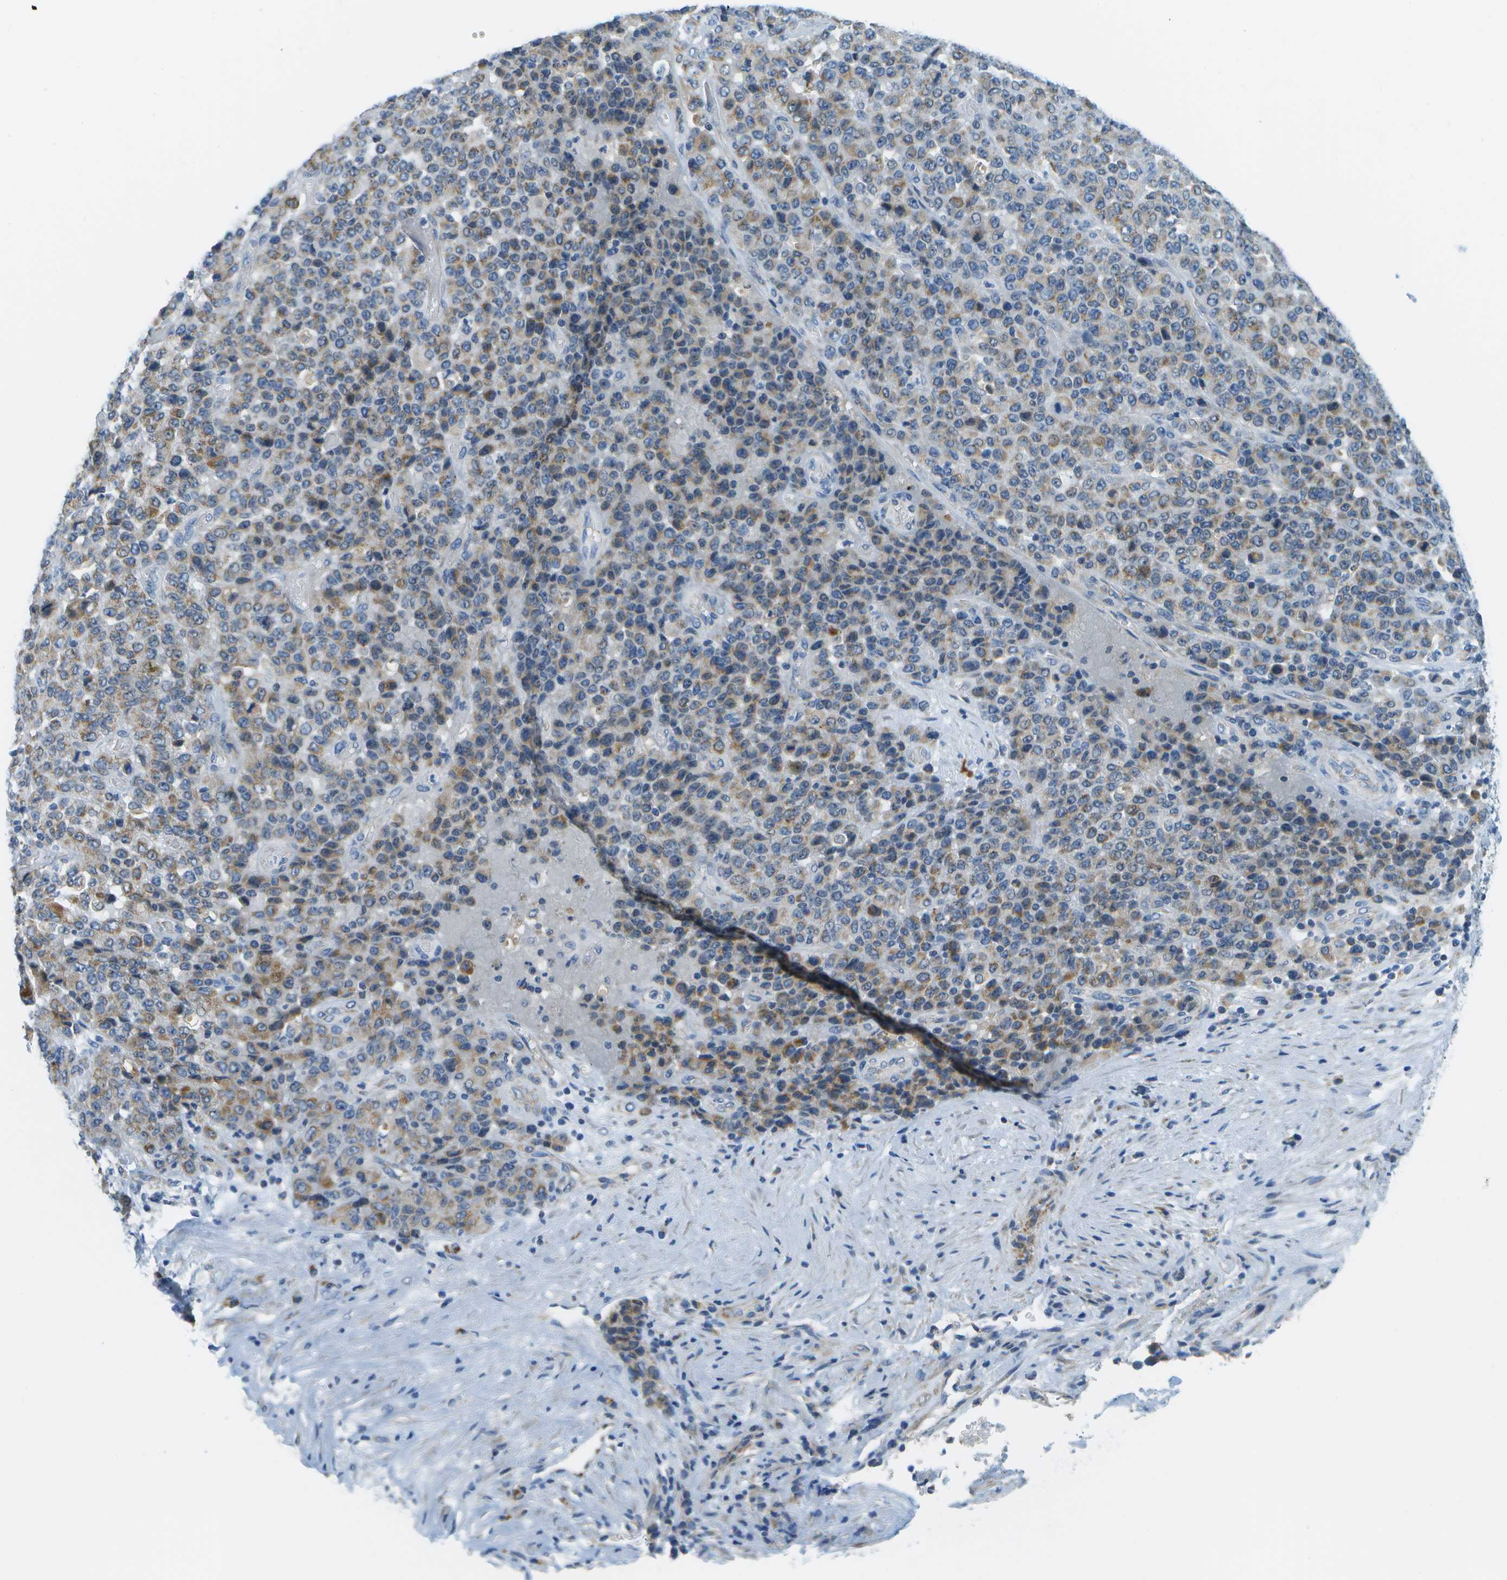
{"staining": {"intensity": "weak", "quantity": ">75%", "location": "cytoplasmic/membranous"}, "tissue": "stomach cancer", "cell_type": "Tumor cells", "image_type": "cancer", "snomed": [{"axis": "morphology", "description": "Adenocarcinoma, NOS"}, {"axis": "topography", "description": "Stomach"}], "caption": "There is low levels of weak cytoplasmic/membranous expression in tumor cells of adenocarcinoma (stomach), as demonstrated by immunohistochemical staining (brown color).", "gene": "PTGIS", "patient": {"sex": "female", "age": 73}}